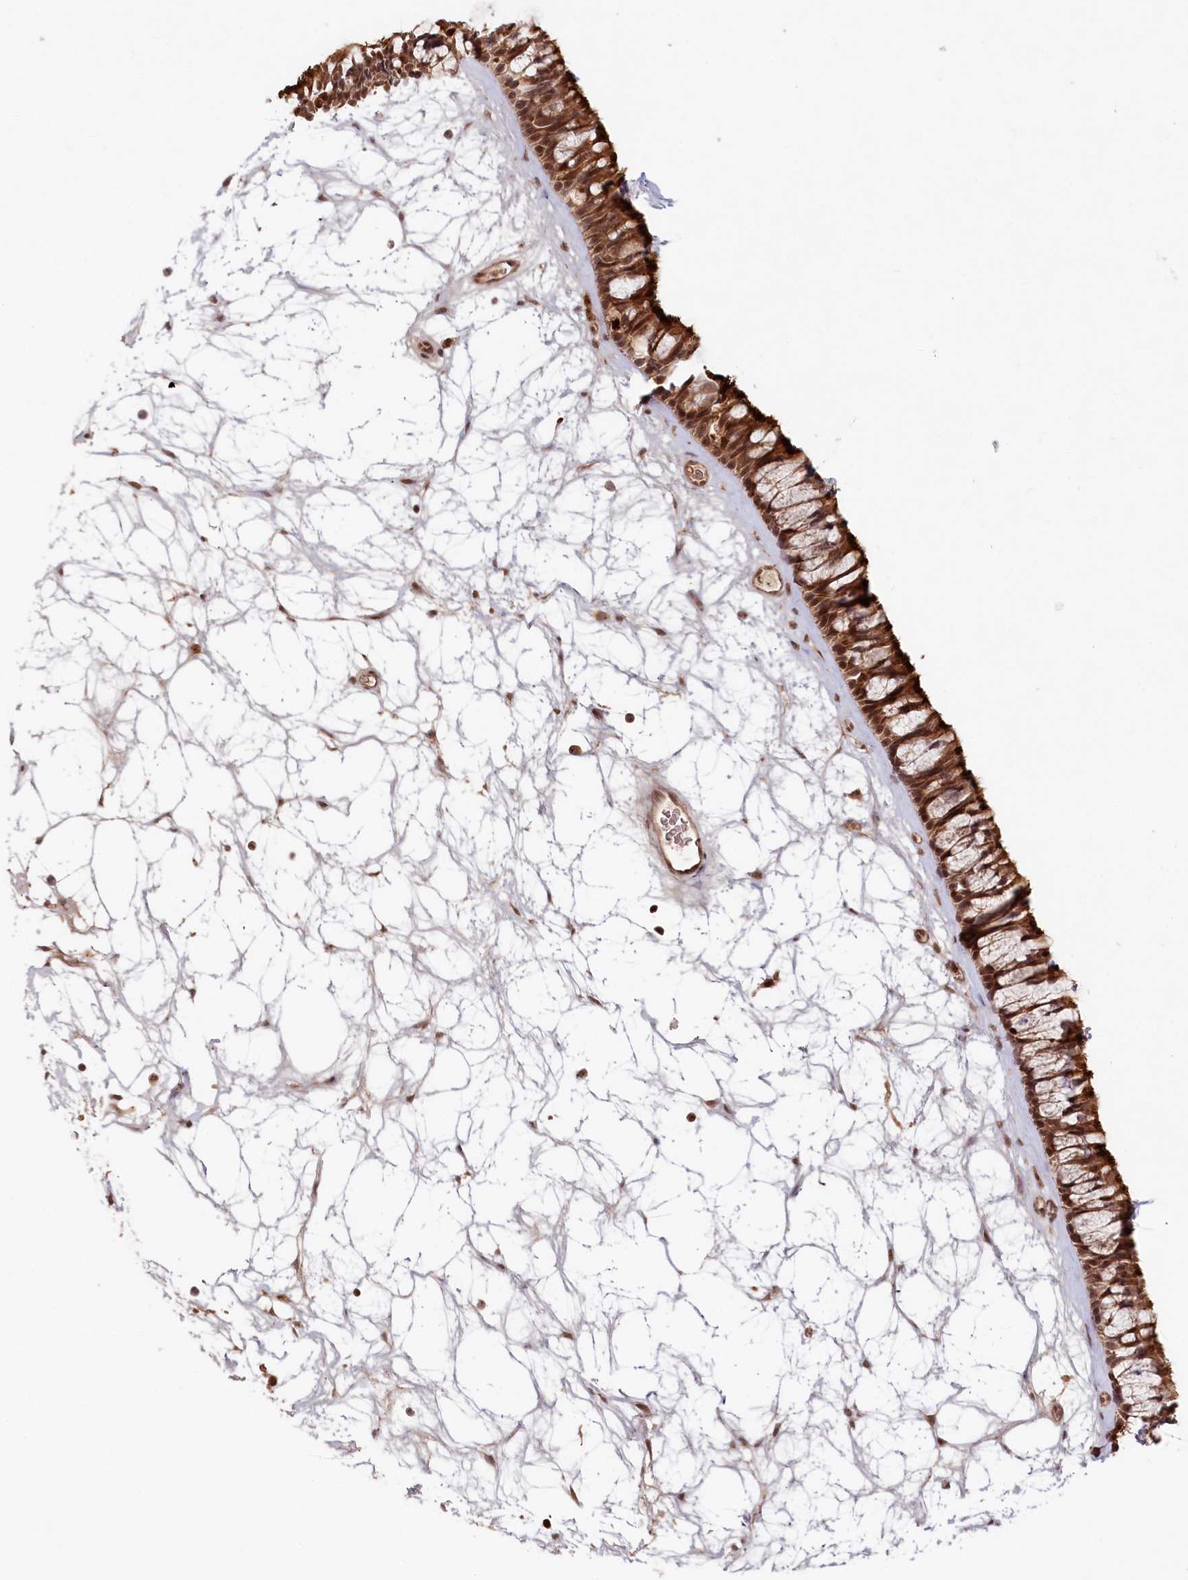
{"staining": {"intensity": "strong", "quantity": ">75%", "location": "cytoplasmic/membranous,nuclear"}, "tissue": "nasopharynx", "cell_type": "Respiratory epithelial cells", "image_type": "normal", "snomed": [{"axis": "morphology", "description": "Normal tissue, NOS"}, {"axis": "topography", "description": "Nasopharynx"}], "caption": "Benign nasopharynx was stained to show a protein in brown. There is high levels of strong cytoplasmic/membranous,nuclear expression in about >75% of respiratory epithelial cells.", "gene": "WAPL", "patient": {"sex": "male", "age": 64}}